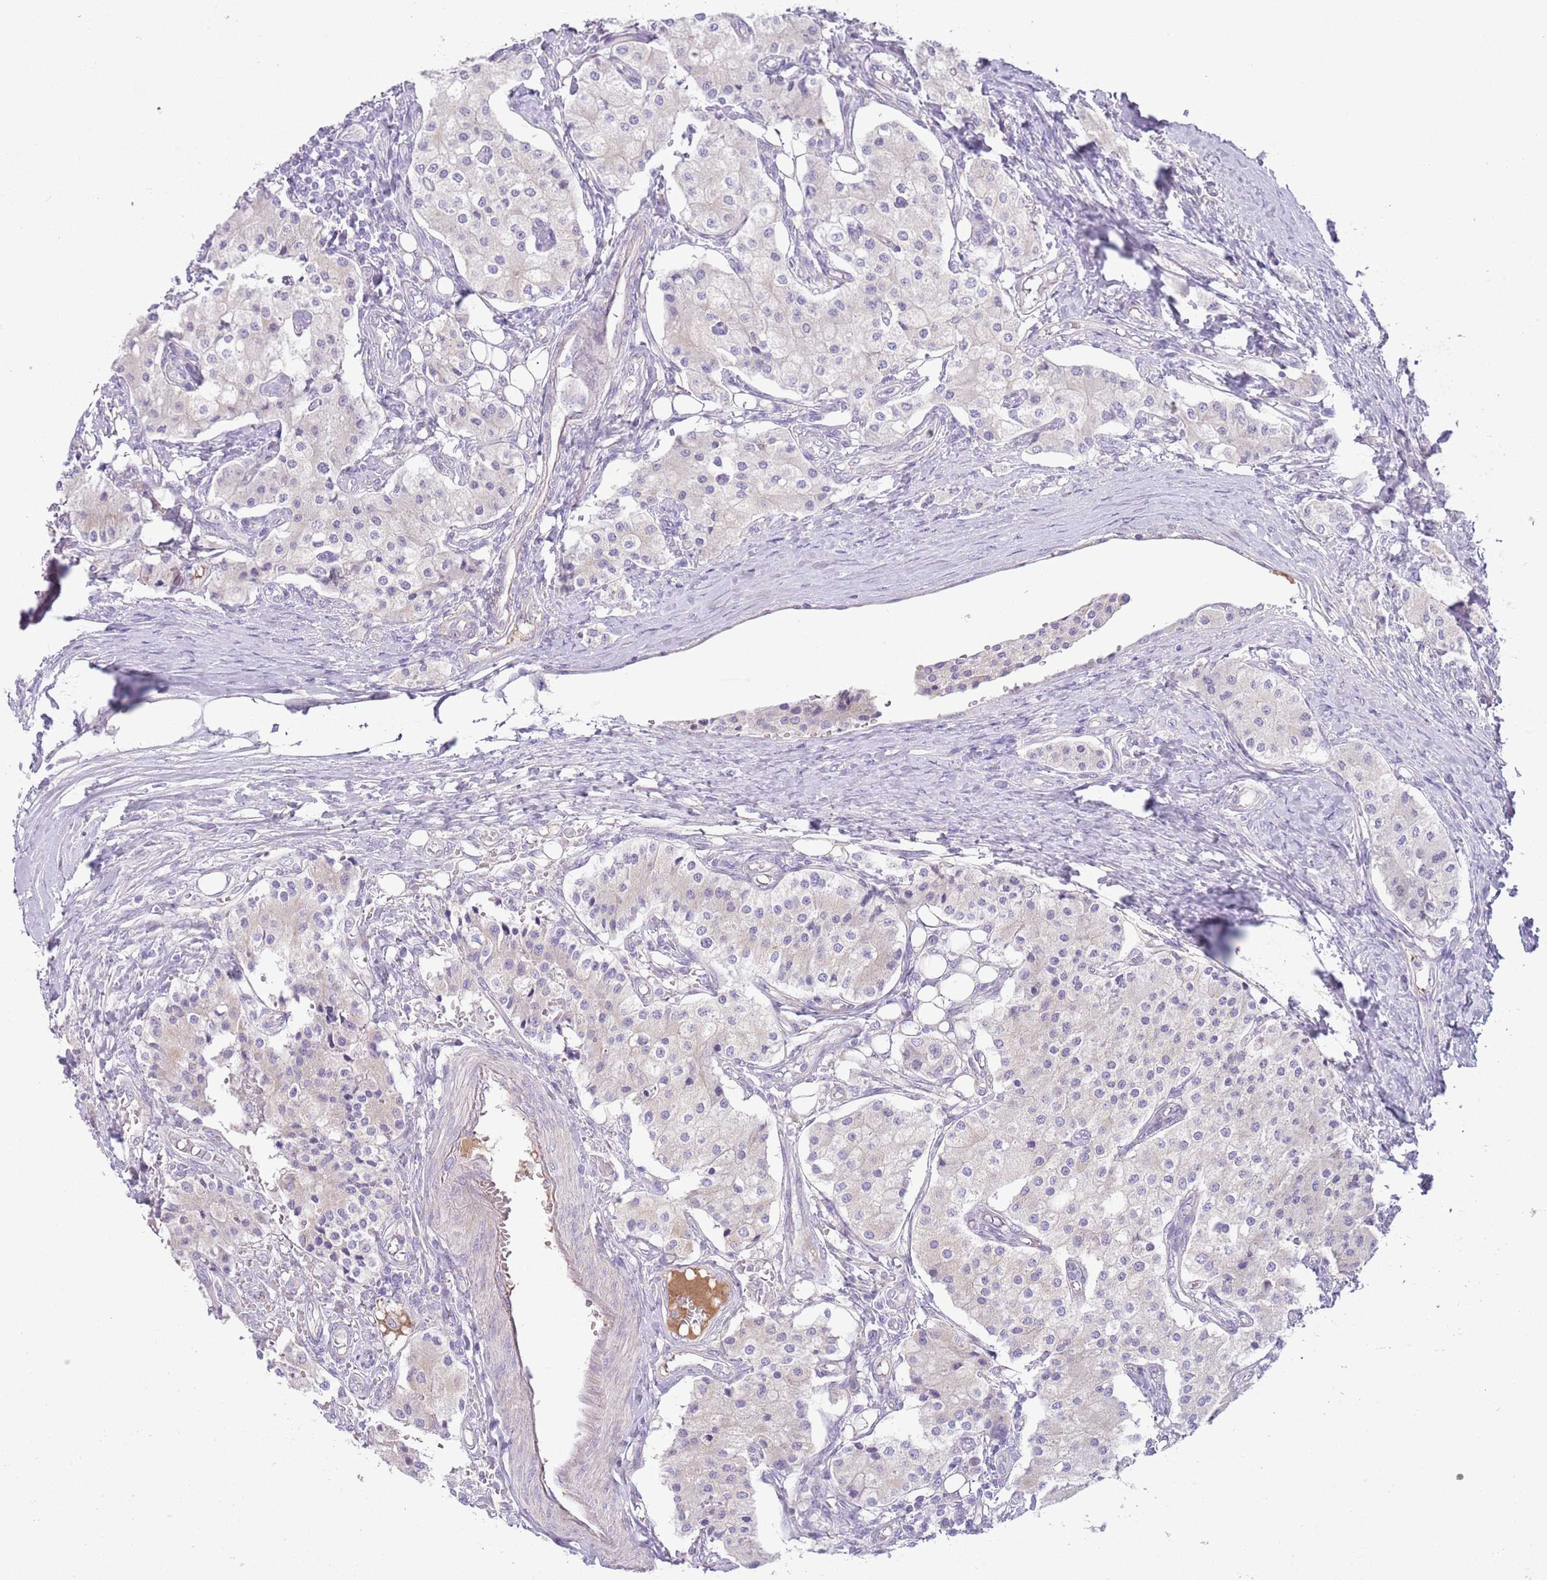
{"staining": {"intensity": "negative", "quantity": "none", "location": "none"}, "tissue": "carcinoid", "cell_type": "Tumor cells", "image_type": "cancer", "snomed": [{"axis": "morphology", "description": "Carcinoid, malignant, NOS"}, {"axis": "topography", "description": "Colon"}], "caption": "This is a image of IHC staining of carcinoid (malignant), which shows no staining in tumor cells. (DAB immunohistochemistry visualized using brightfield microscopy, high magnification).", "gene": "CFH", "patient": {"sex": "female", "age": 52}}